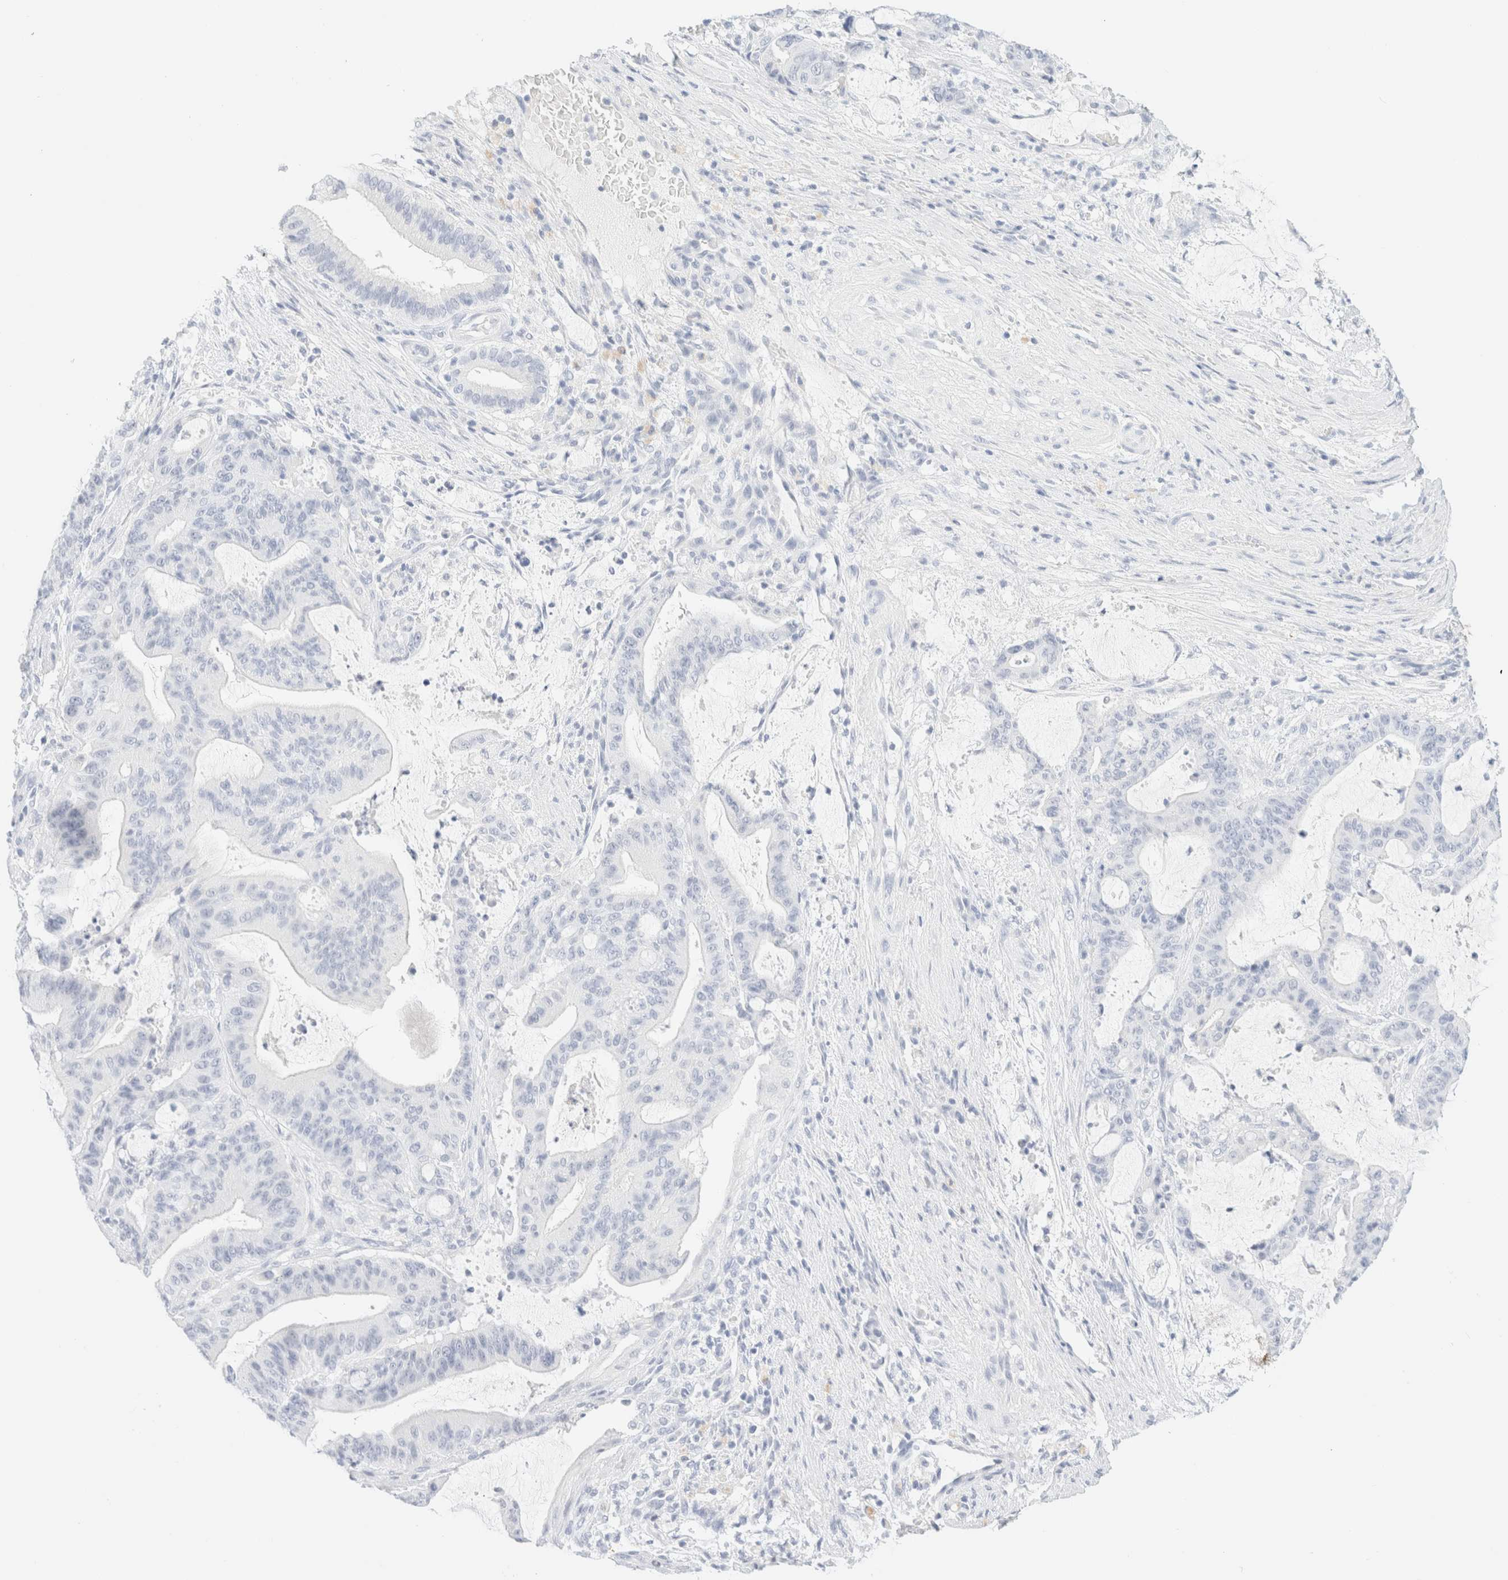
{"staining": {"intensity": "negative", "quantity": "none", "location": "none"}, "tissue": "liver cancer", "cell_type": "Tumor cells", "image_type": "cancer", "snomed": [{"axis": "morphology", "description": "Normal tissue, NOS"}, {"axis": "morphology", "description": "Cholangiocarcinoma"}, {"axis": "topography", "description": "Liver"}, {"axis": "topography", "description": "Peripheral nerve tissue"}], "caption": "This is an immunohistochemistry (IHC) image of human cholangiocarcinoma (liver). There is no staining in tumor cells.", "gene": "KRT15", "patient": {"sex": "female", "age": 73}}